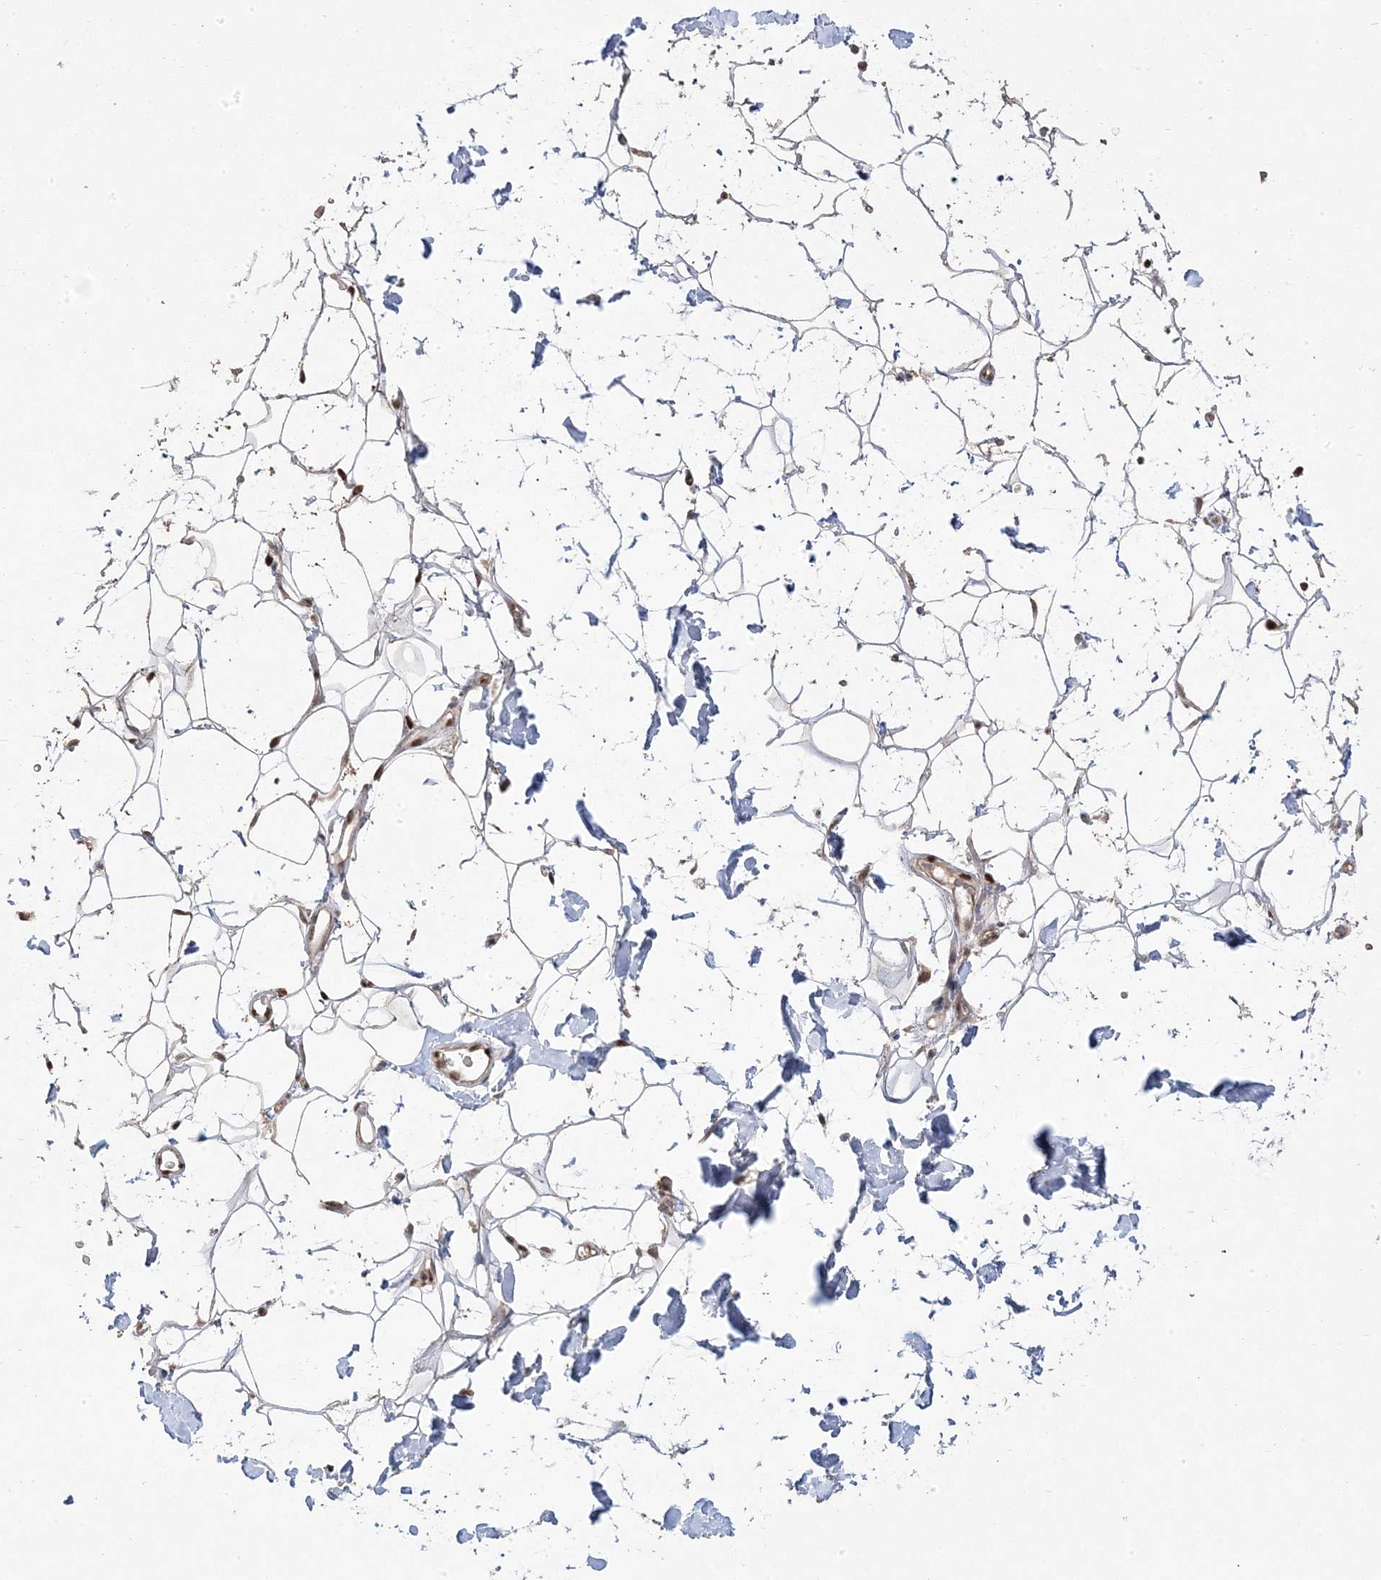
{"staining": {"intensity": "moderate", "quantity": "25%-75%", "location": "cytoplasmic/membranous,nuclear"}, "tissue": "adipose tissue", "cell_type": "Adipocytes", "image_type": "normal", "snomed": [{"axis": "morphology", "description": "Normal tissue, NOS"}, {"axis": "topography", "description": "Breast"}], "caption": "Immunohistochemical staining of unremarkable adipose tissue displays moderate cytoplasmic/membranous,nuclear protein positivity in approximately 25%-75% of adipocytes.", "gene": "PPOX", "patient": {"sex": "female", "age": 26}}